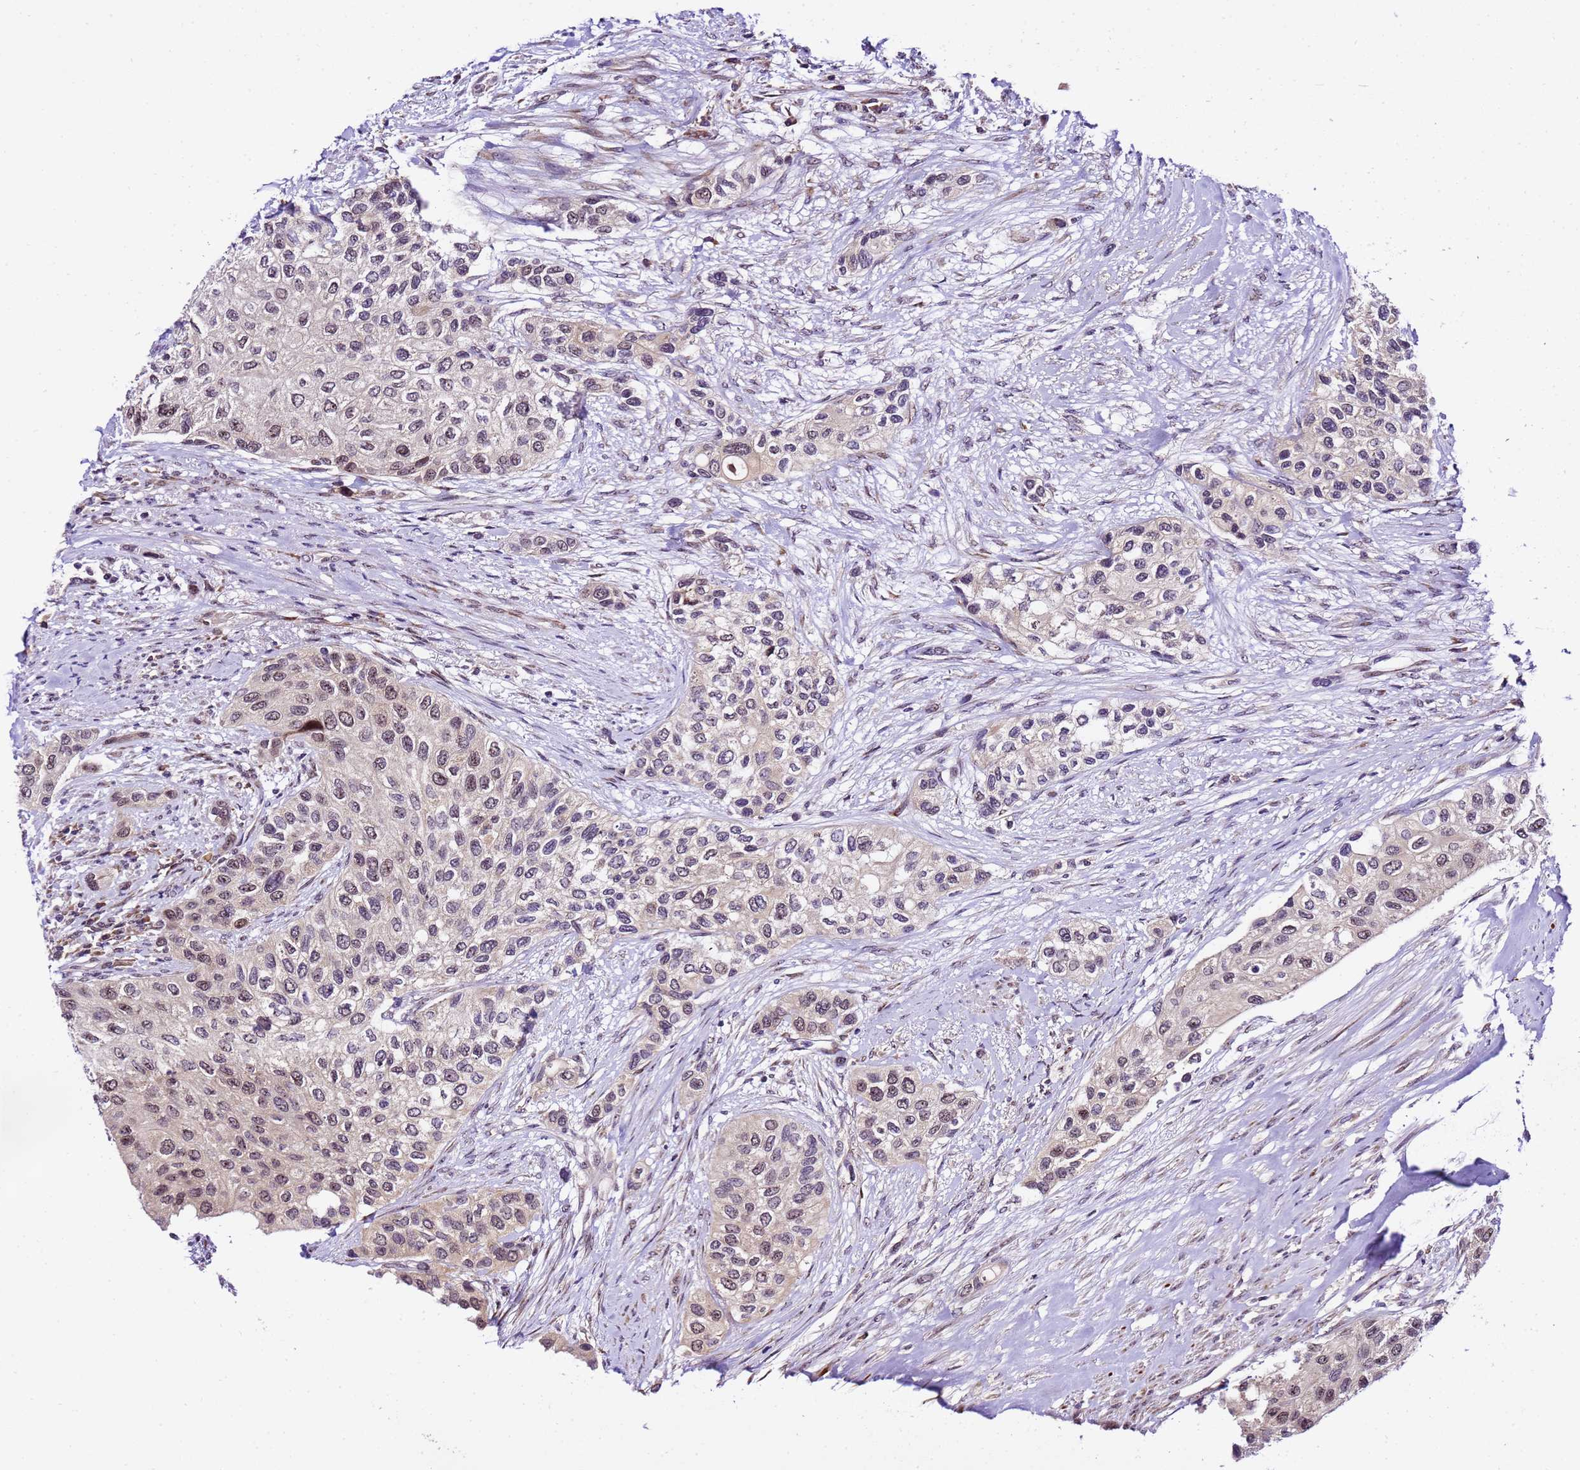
{"staining": {"intensity": "weak", "quantity": "25%-75%", "location": "nuclear"}, "tissue": "urothelial cancer", "cell_type": "Tumor cells", "image_type": "cancer", "snomed": [{"axis": "morphology", "description": "Normal tissue, NOS"}, {"axis": "morphology", "description": "Urothelial carcinoma, High grade"}, {"axis": "topography", "description": "Vascular tissue"}, {"axis": "topography", "description": "Urinary bladder"}], "caption": "This image exhibits immunohistochemistry staining of human urothelial cancer, with low weak nuclear positivity in approximately 25%-75% of tumor cells.", "gene": "SLX4IP", "patient": {"sex": "female", "age": 56}}